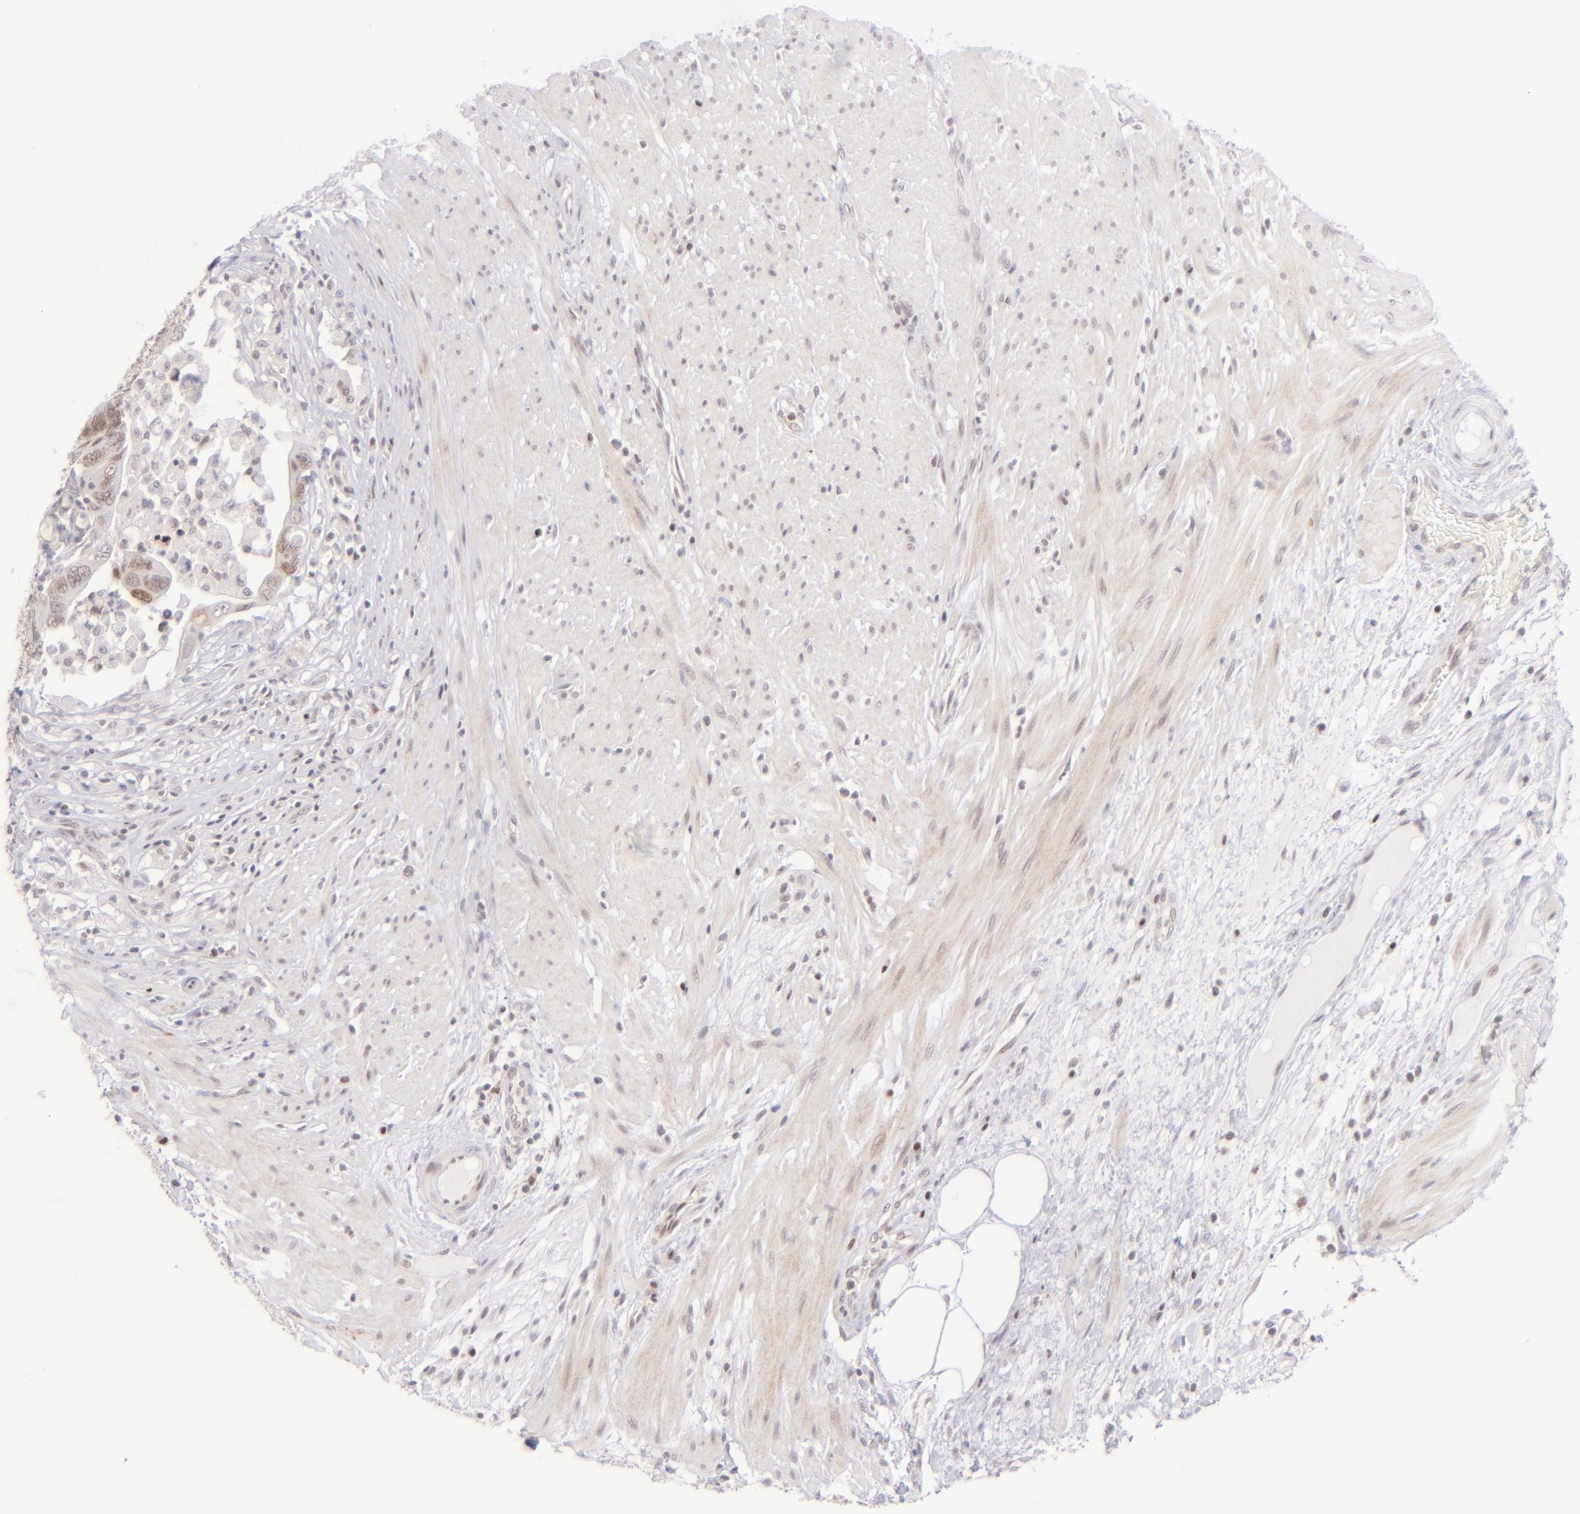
{"staining": {"intensity": "moderate", "quantity": "25%-75%", "location": "nuclear"}, "tissue": "colorectal cancer", "cell_type": "Tumor cells", "image_type": "cancer", "snomed": [{"axis": "morphology", "description": "Adenocarcinoma, NOS"}, {"axis": "topography", "description": "Rectum"}], "caption": "Brown immunohistochemical staining in adenocarcinoma (colorectal) demonstrates moderate nuclear positivity in approximately 25%-75% of tumor cells.", "gene": "POU2F1", "patient": {"sex": "male", "age": 53}}